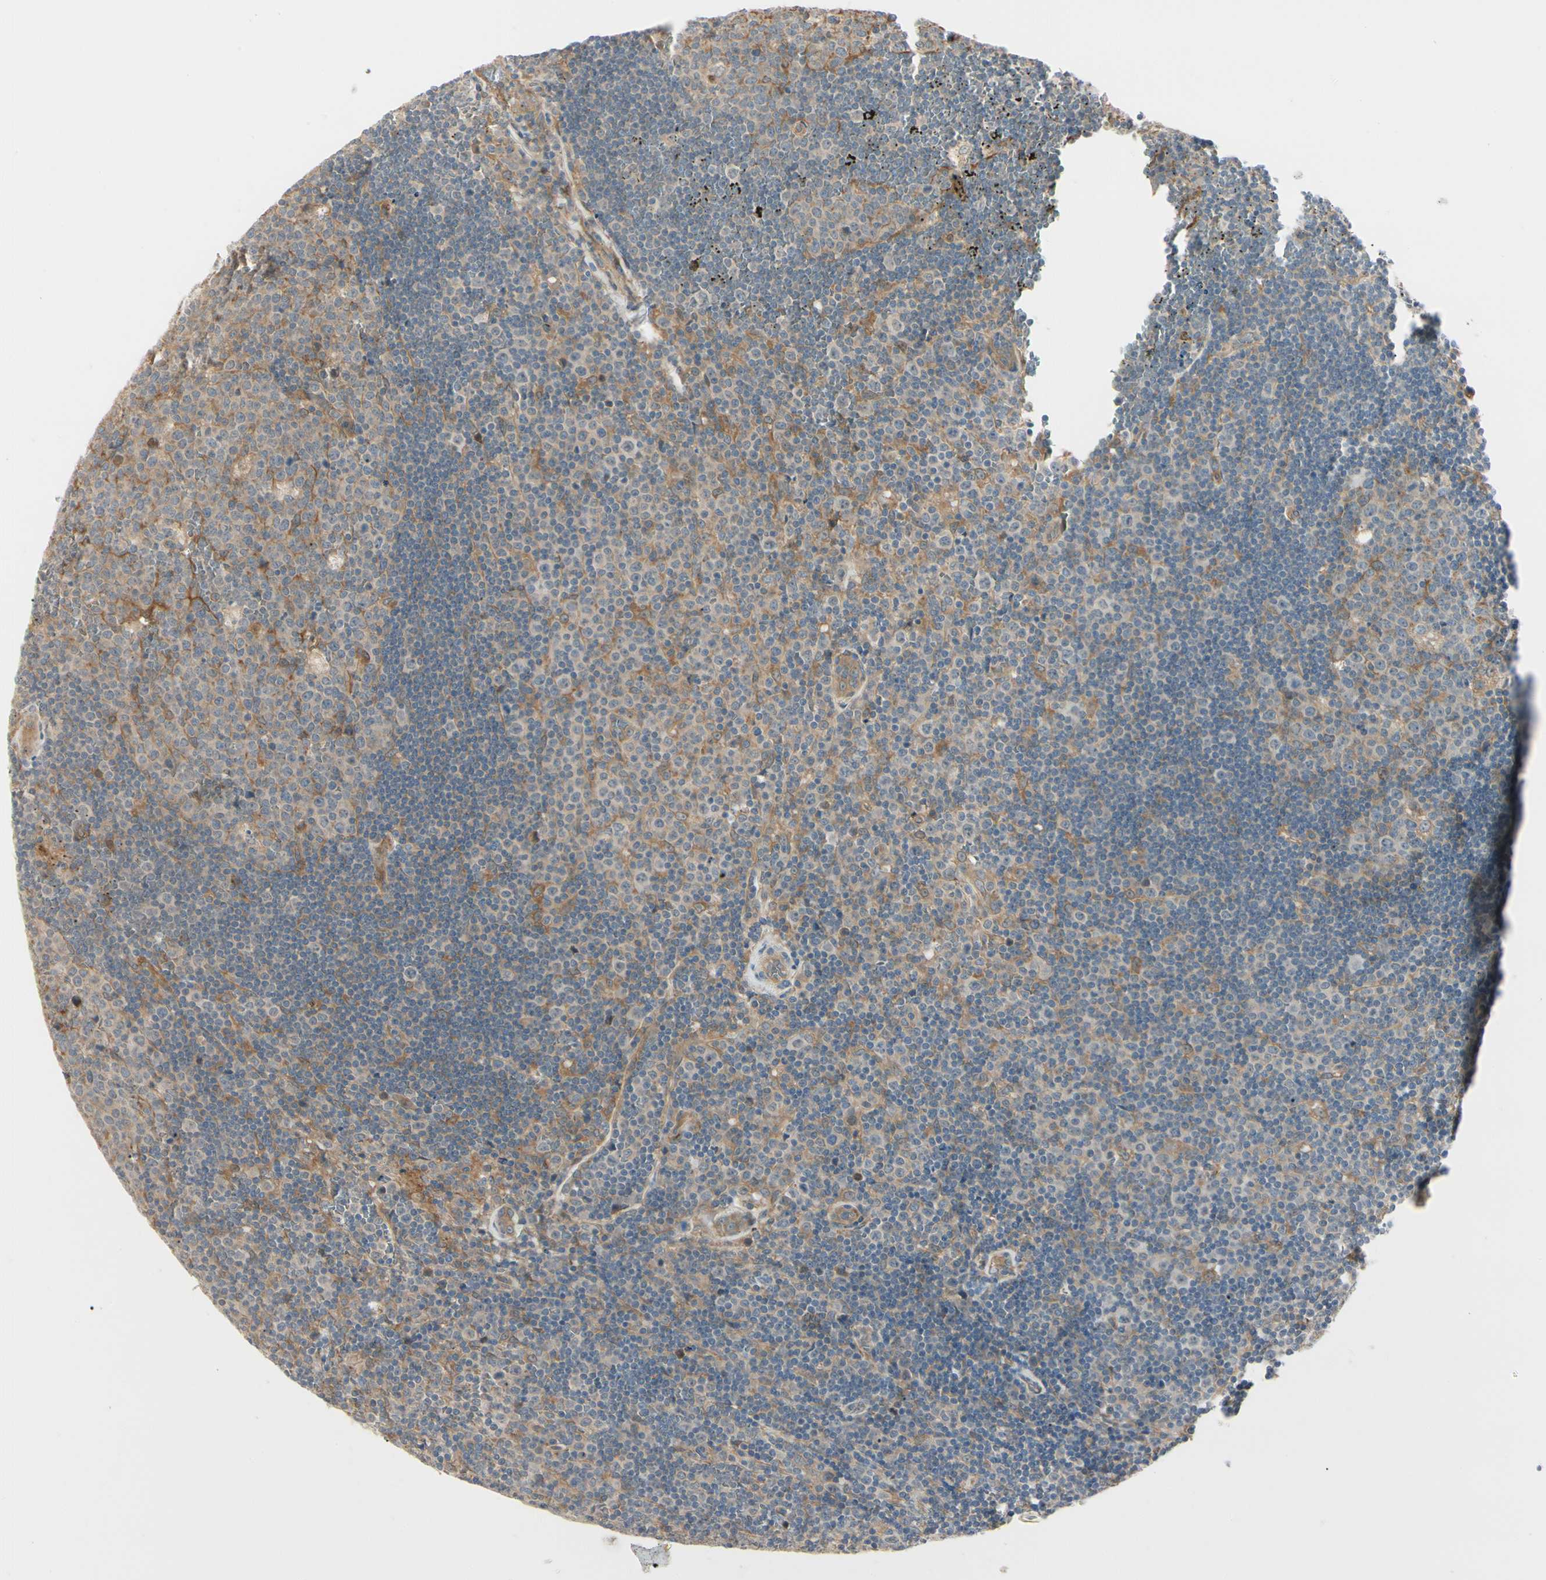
{"staining": {"intensity": "strong", "quantity": "<25%", "location": "cytoplasmic/membranous"}, "tissue": "lymph node", "cell_type": "Germinal center cells", "image_type": "normal", "snomed": [{"axis": "morphology", "description": "Normal tissue, NOS"}, {"axis": "topography", "description": "Lymph node"}, {"axis": "topography", "description": "Salivary gland"}], "caption": "The micrograph exhibits immunohistochemical staining of unremarkable lymph node. There is strong cytoplasmic/membranous positivity is identified in about <25% of germinal center cells. The protein is stained brown, and the nuclei are stained in blue (DAB (3,3'-diaminobenzidine) IHC with brightfield microscopy, high magnification).", "gene": "F2R", "patient": {"sex": "male", "age": 8}}